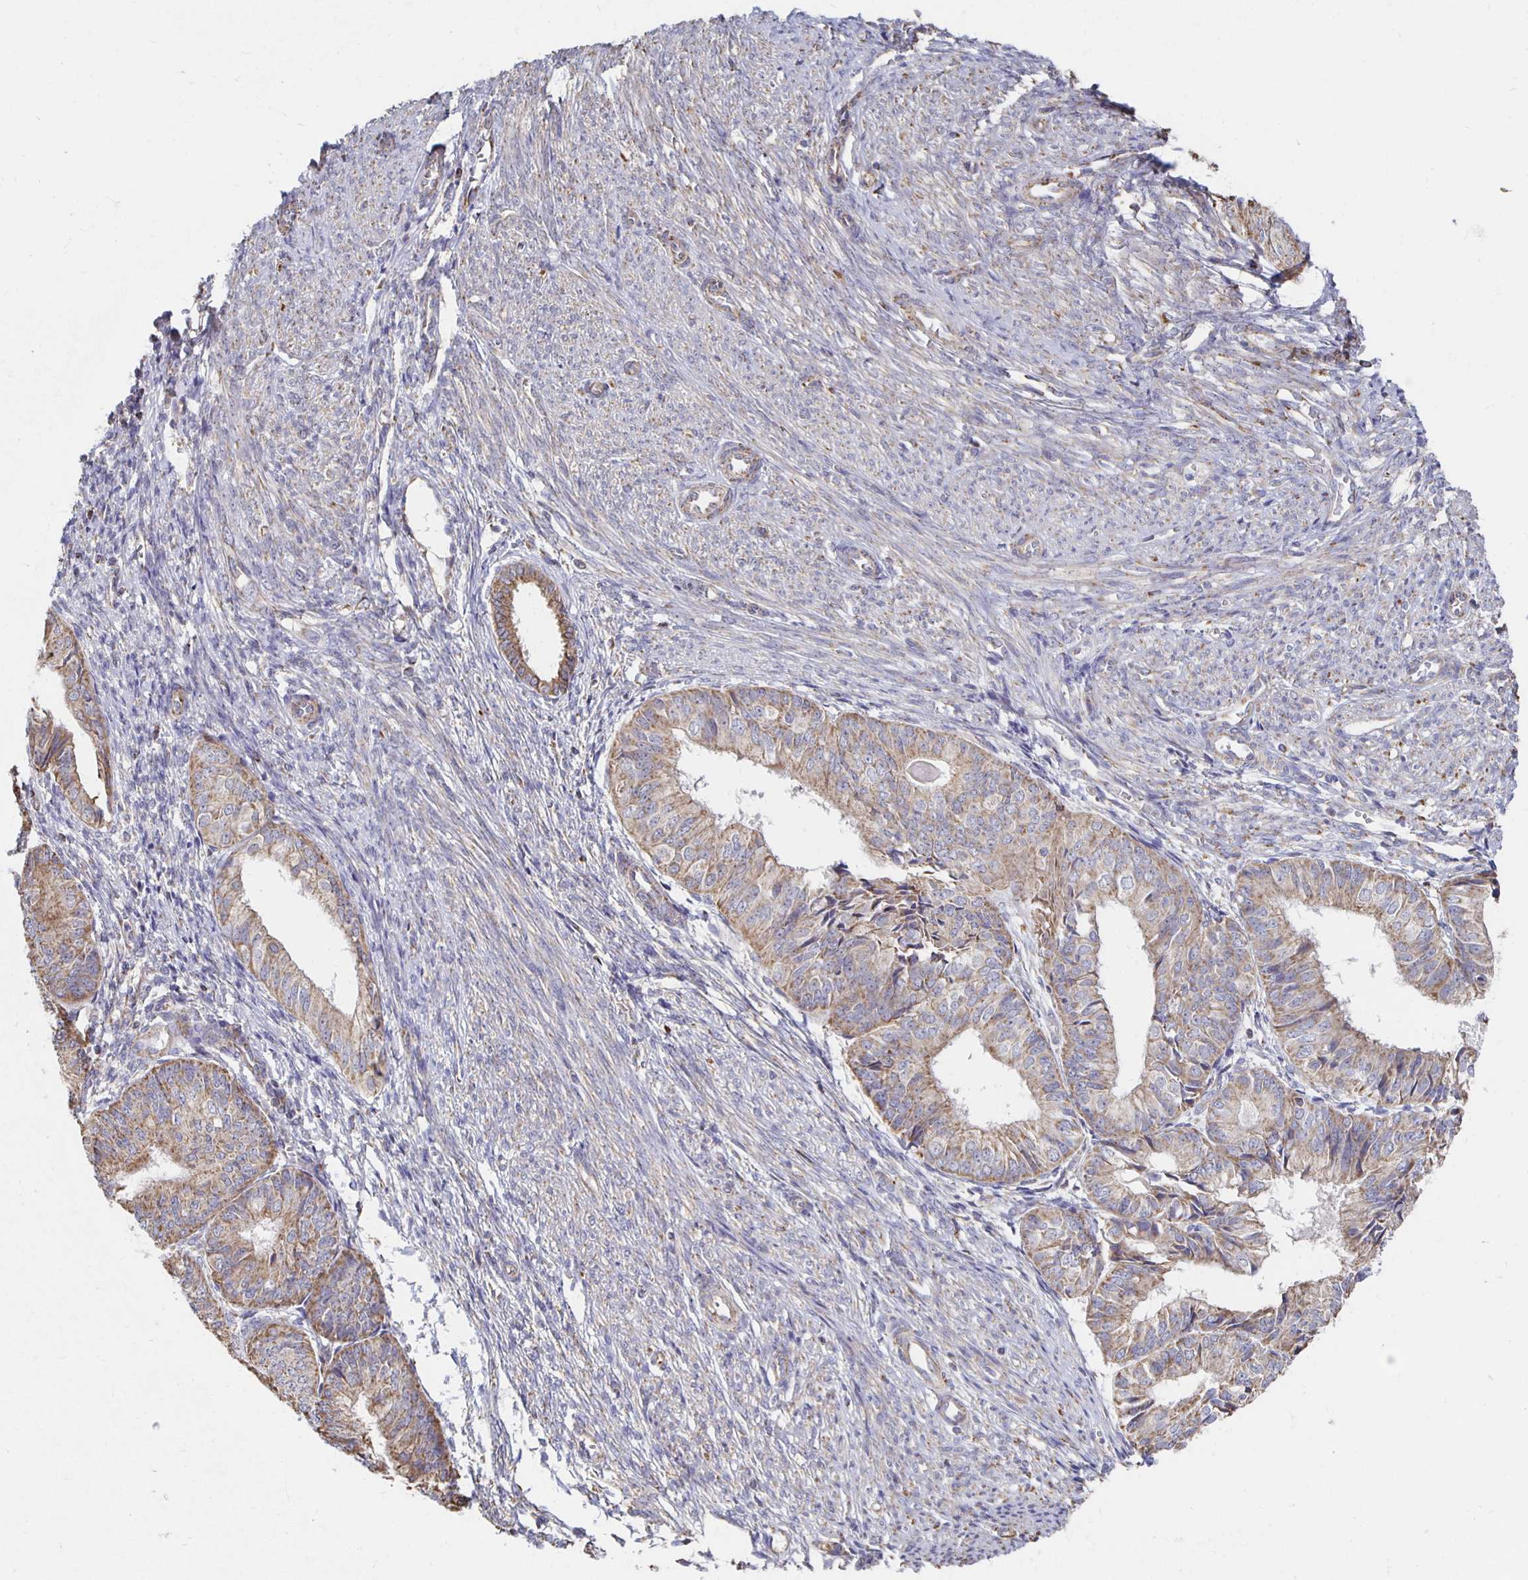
{"staining": {"intensity": "weak", "quantity": "25%-75%", "location": "cytoplasmic/membranous"}, "tissue": "endometrial cancer", "cell_type": "Tumor cells", "image_type": "cancer", "snomed": [{"axis": "morphology", "description": "Adenocarcinoma, NOS"}, {"axis": "topography", "description": "Endometrium"}], "caption": "Tumor cells demonstrate weak cytoplasmic/membranous expression in about 25%-75% of cells in endometrial adenocarcinoma. (DAB = brown stain, brightfield microscopy at high magnification).", "gene": "NKX2-8", "patient": {"sex": "female", "age": 58}}